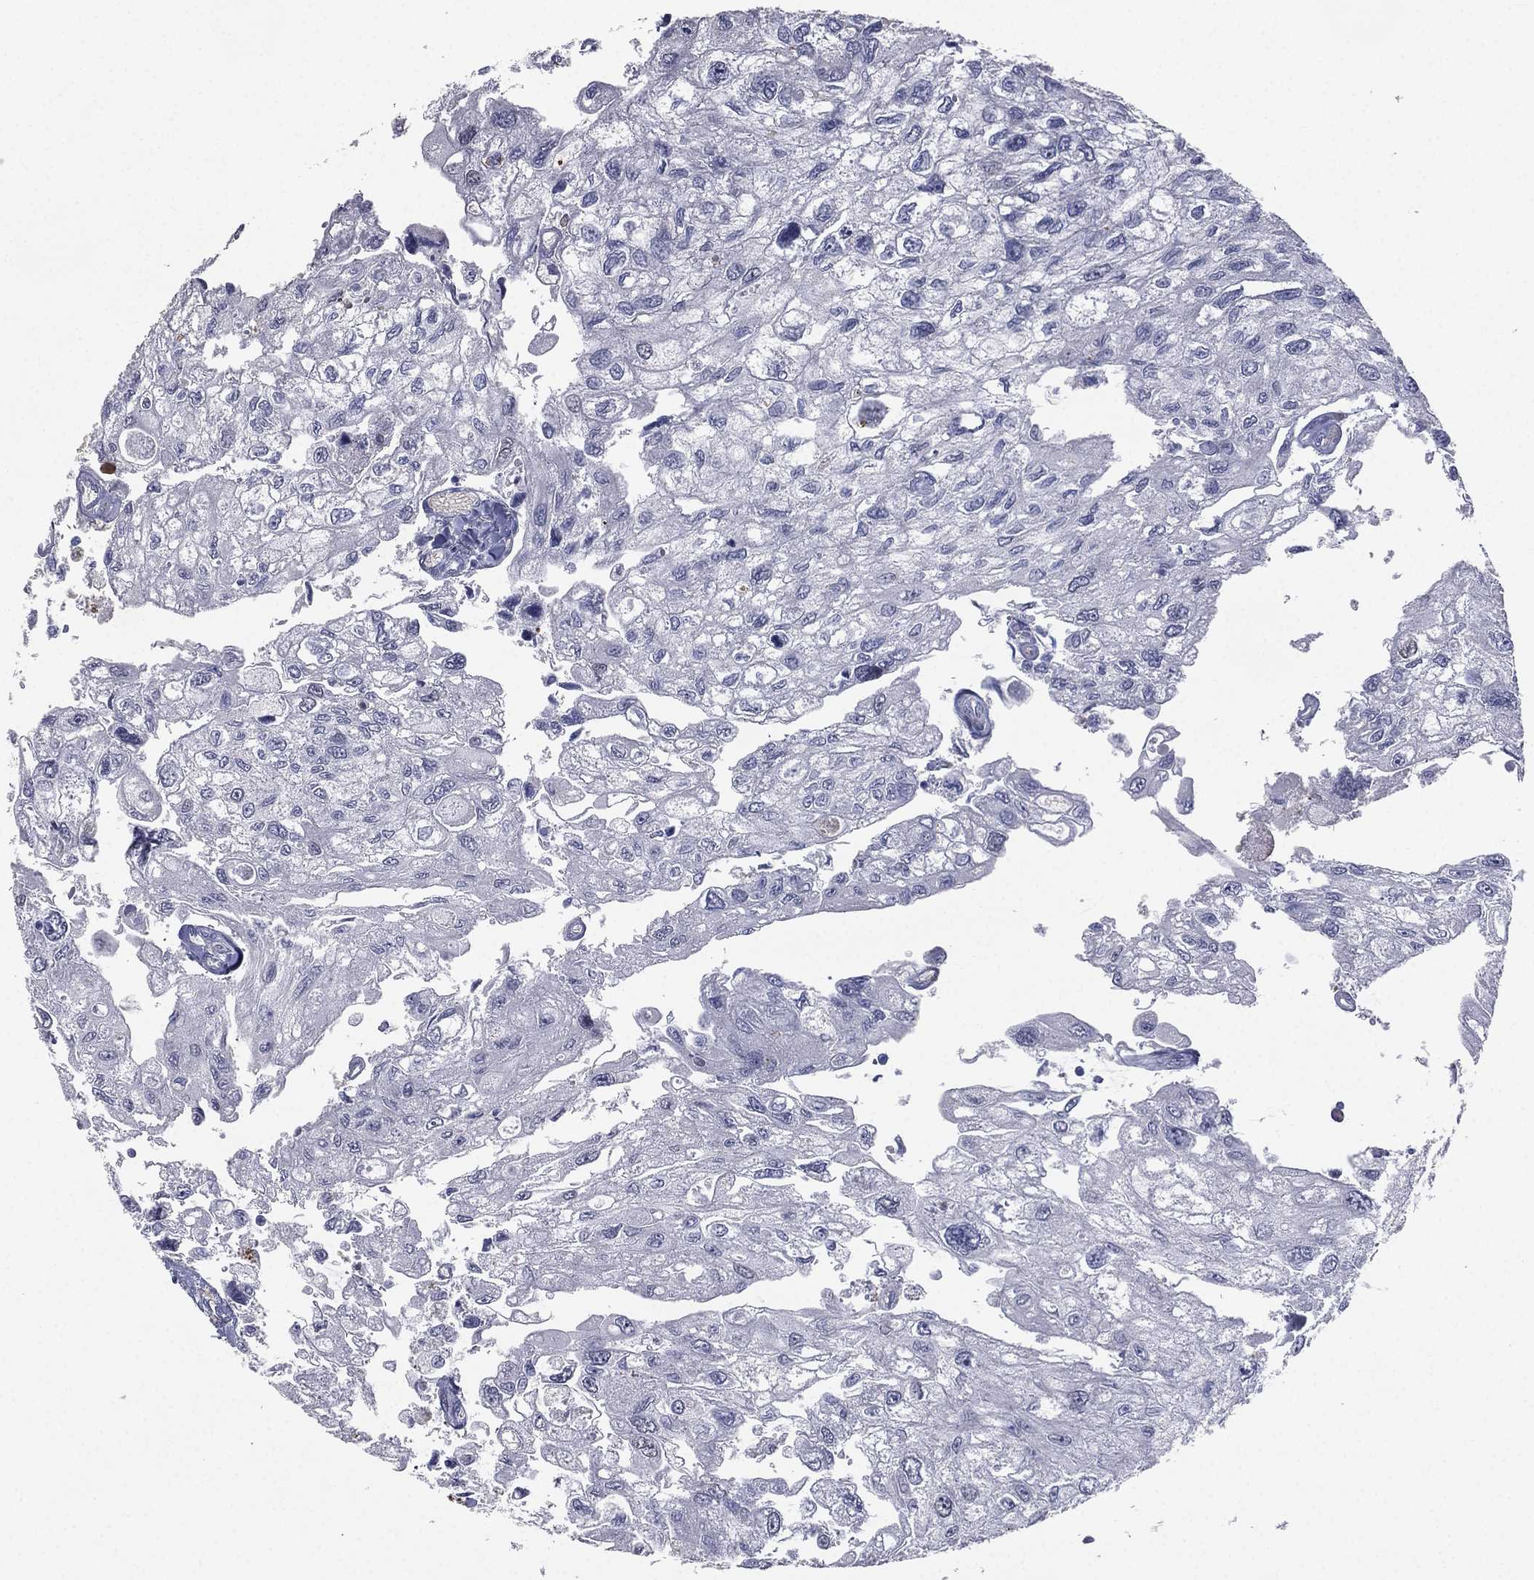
{"staining": {"intensity": "negative", "quantity": "none", "location": "none"}, "tissue": "urothelial cancer", "cell_type": "Tumor cells", "image_type": "cancer", "snomed": [{"axis": "morphology", "description": "Urothelial carcinoma, High grade"}, {"axis": "topography", "description": "Urinary bladder"}], "caption": "This is an immunohistochemistry (IHC) micrograph of high-grade urothelial carcinoma. There is no expression in tumor cells.", "gene": "ESX1", "patient": {"sex": "male", "age": 59}}